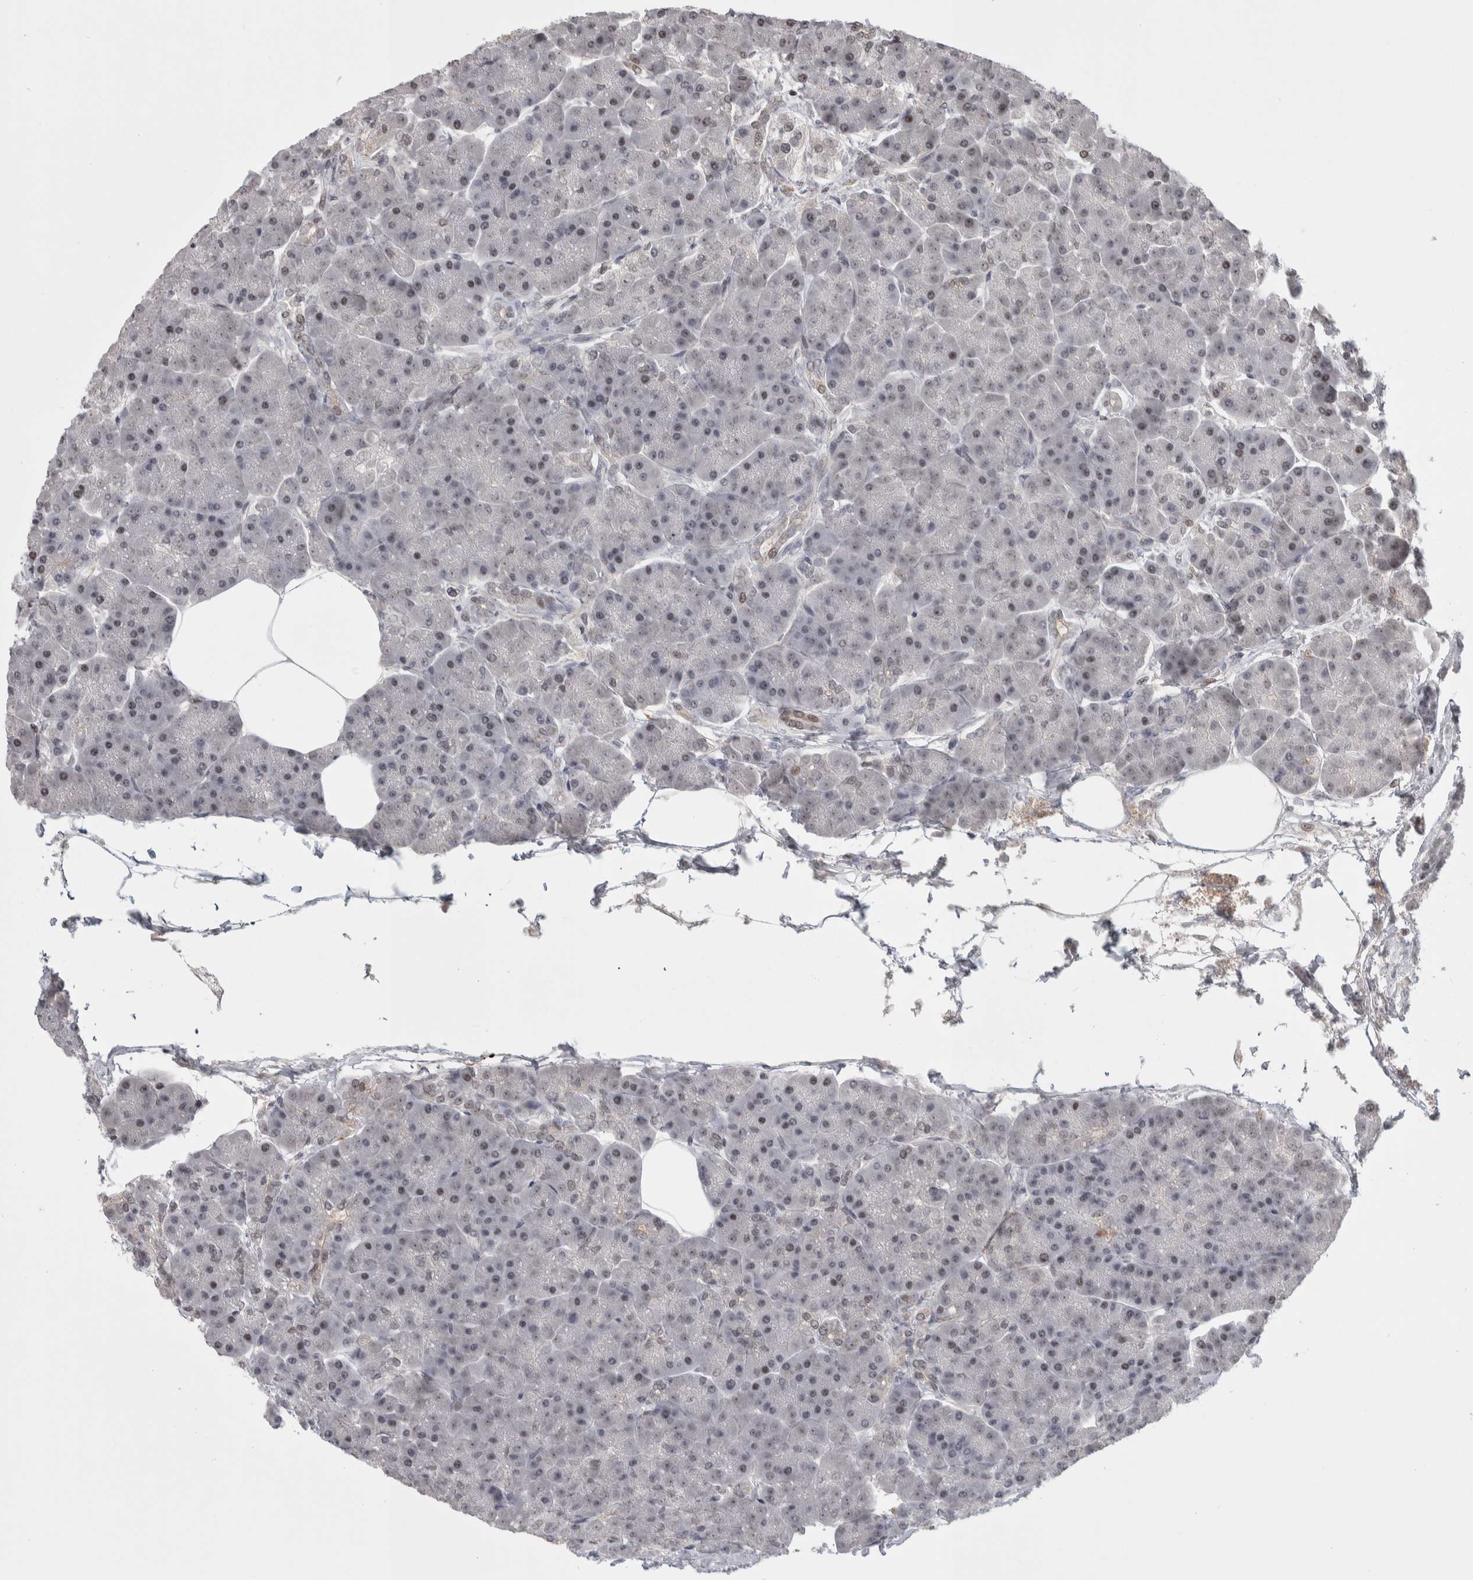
{"staining": {"intensity": "weak", "quantity": "25%-75%", "location": "nuclear"}, "tissue": "pancreas", "cell_type": "Exocrine glandular cells", "image_type": "normal", "snomed": [{"axis": "morphology", "description": "Normal tissue, NOS"}, {"axis": "topography", "description": "Pancreas"}], "caption": "IHC (DAB) staining of normal human pancreas exhibits weak nuclear protein staining in about 25%-75% of exocrine glandular cells. The staining was performed using DAB (3,3'-diaminobenzidine), with brown indicating positive protein expression. Nuclei are stained blue with hematoxylin.", "gene": "ZSCAN21", "patient": {"sex": "female", "age": 70}}